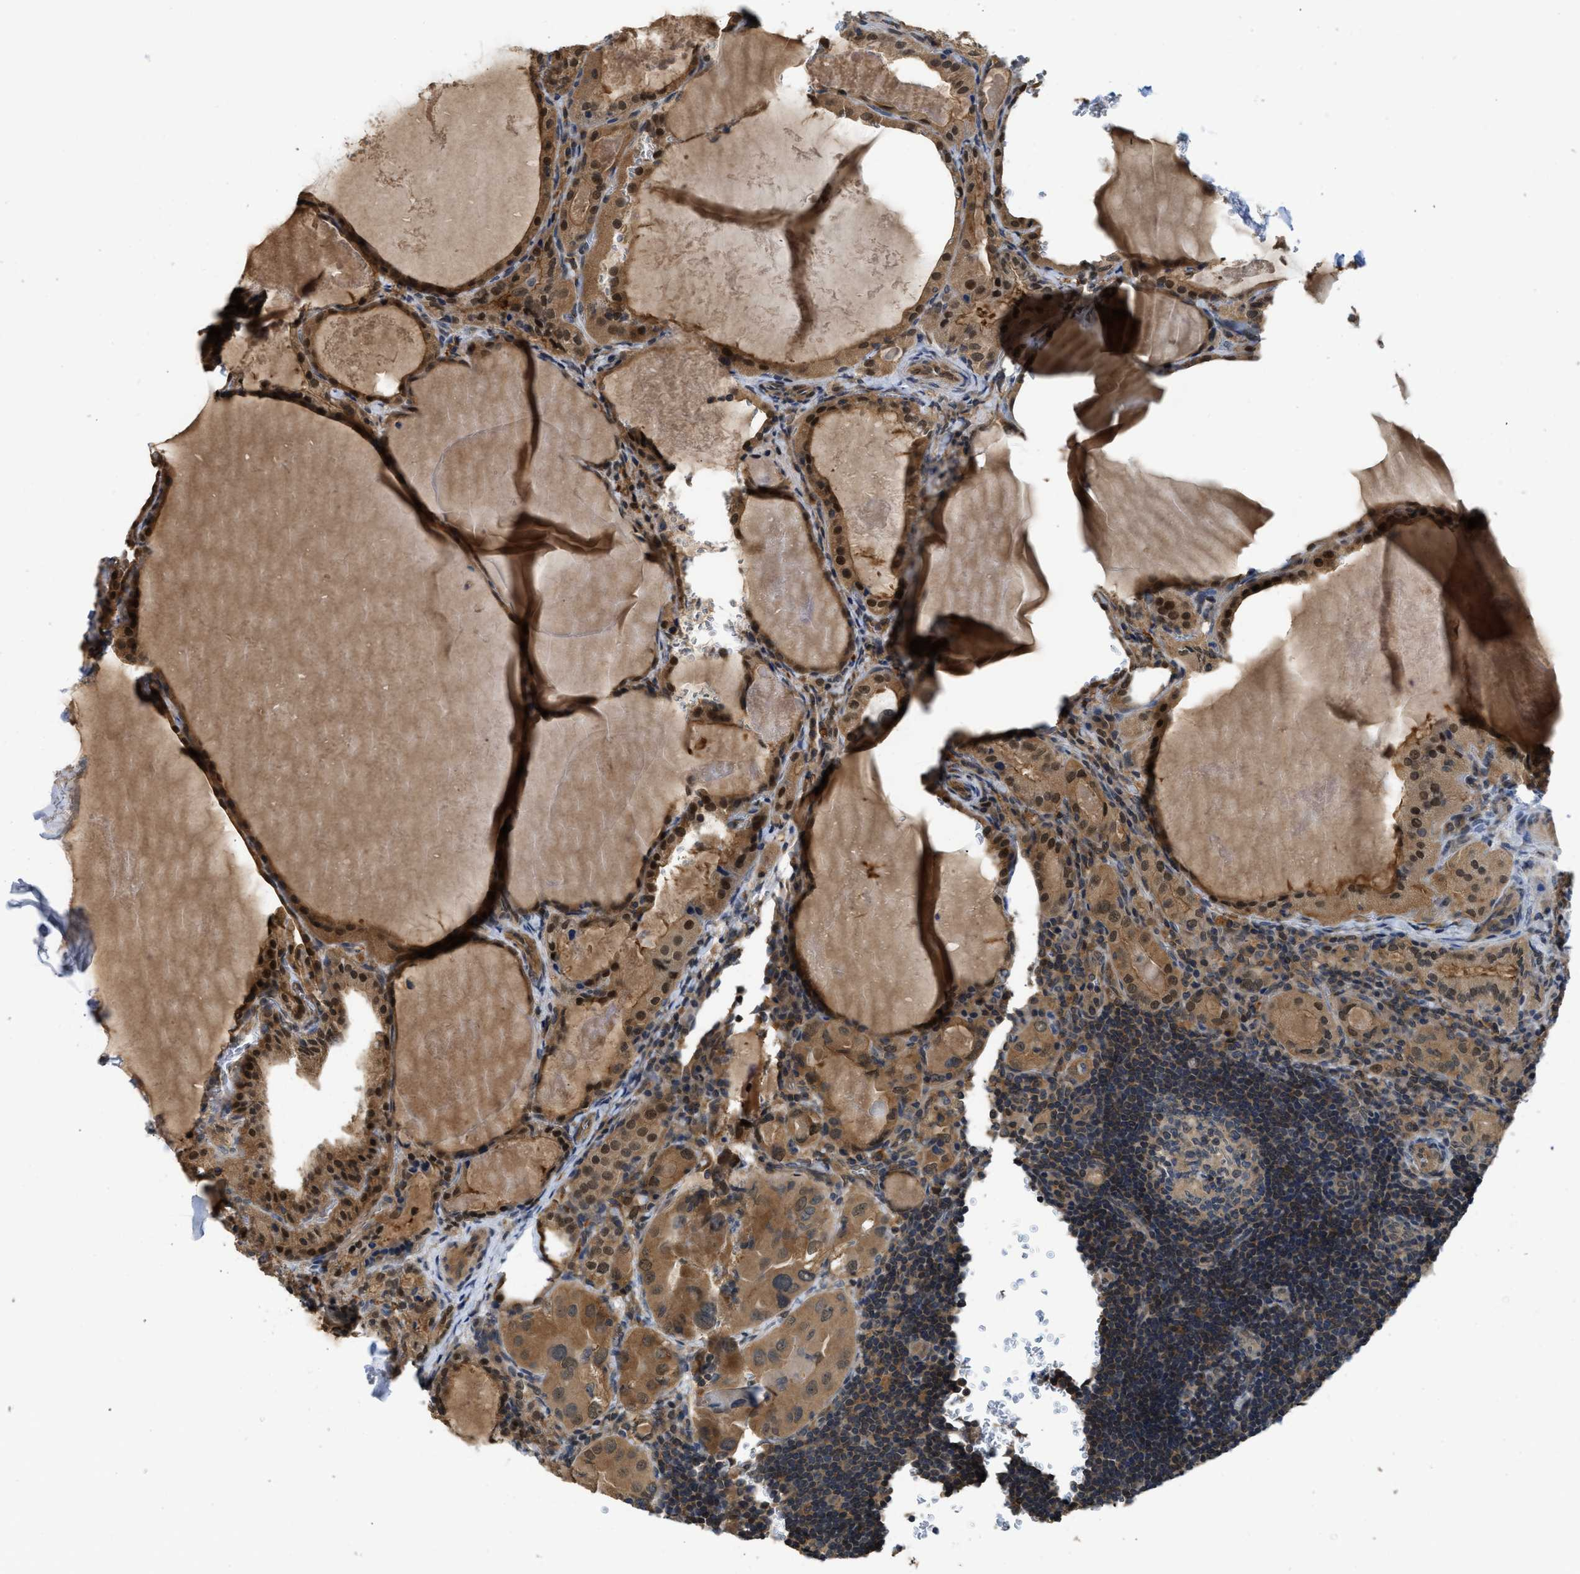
{"staining": {"intensity": "moderate", "quantity": ">75%", "location": "cytoplasmic/membranous,nuclear"}, "tissue": "thyroid cancer", "cell_type": "Tumor cells", "image_type": "cancer", "snomed": [{"axis": "morphology", "description": "Papillary adenocarcinoma, NOS"}, {"axis": "topography", "description": "Thyroid gland"}], "caption": "Thyroid cancer (papillary adenocarcinoma) stained for a protein (brown) reveals moderate cytoplasmic/membranous and nuclear positive positivity in approximately >75% of tumor cells.", "gene": "TES", "patient": {"sex": "female", "age": 42}}